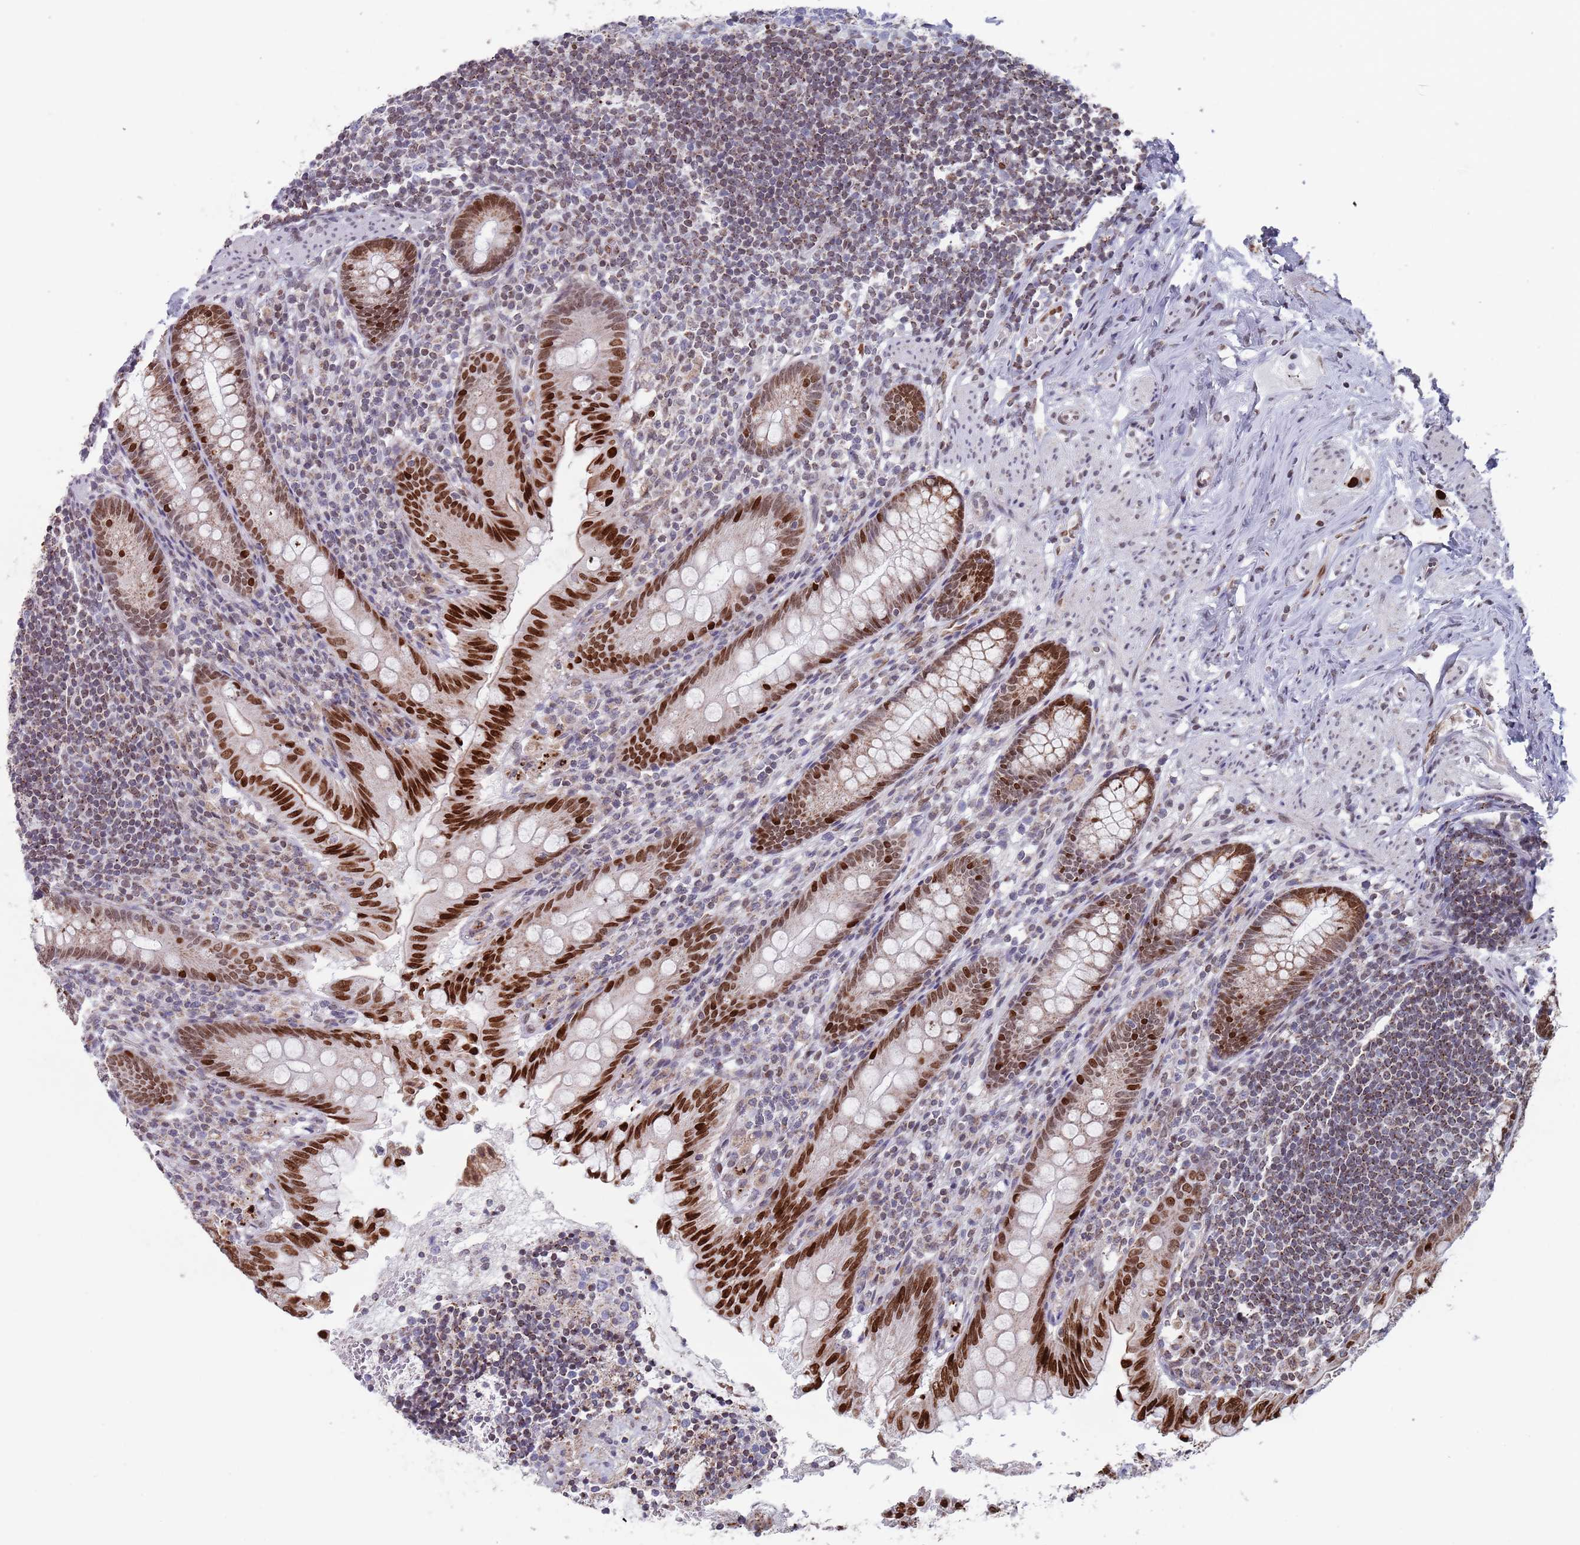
{"staining": {"intensity": "strong", "quantity": ">75%", "location": "nuclear"}, "tissue": "appendix", "cell_type": "Glandular cells", "image_type": "normal", "snomed": [{"axis": "morphology", "description": "Normal tissue, NOS"}, {"axis": "topography", "description": "Appendix"}], "caption": "An image of human appendix stained for a protein demonstrates strong nuclear brown staining in glandular cells. The staining is performed using DAB brown chromogen to label protein expression. The nuclei are counter-stained blue using hematoxylin.", "gene": "MFSD12", "patient": {"sex": "male", "age": 55}}